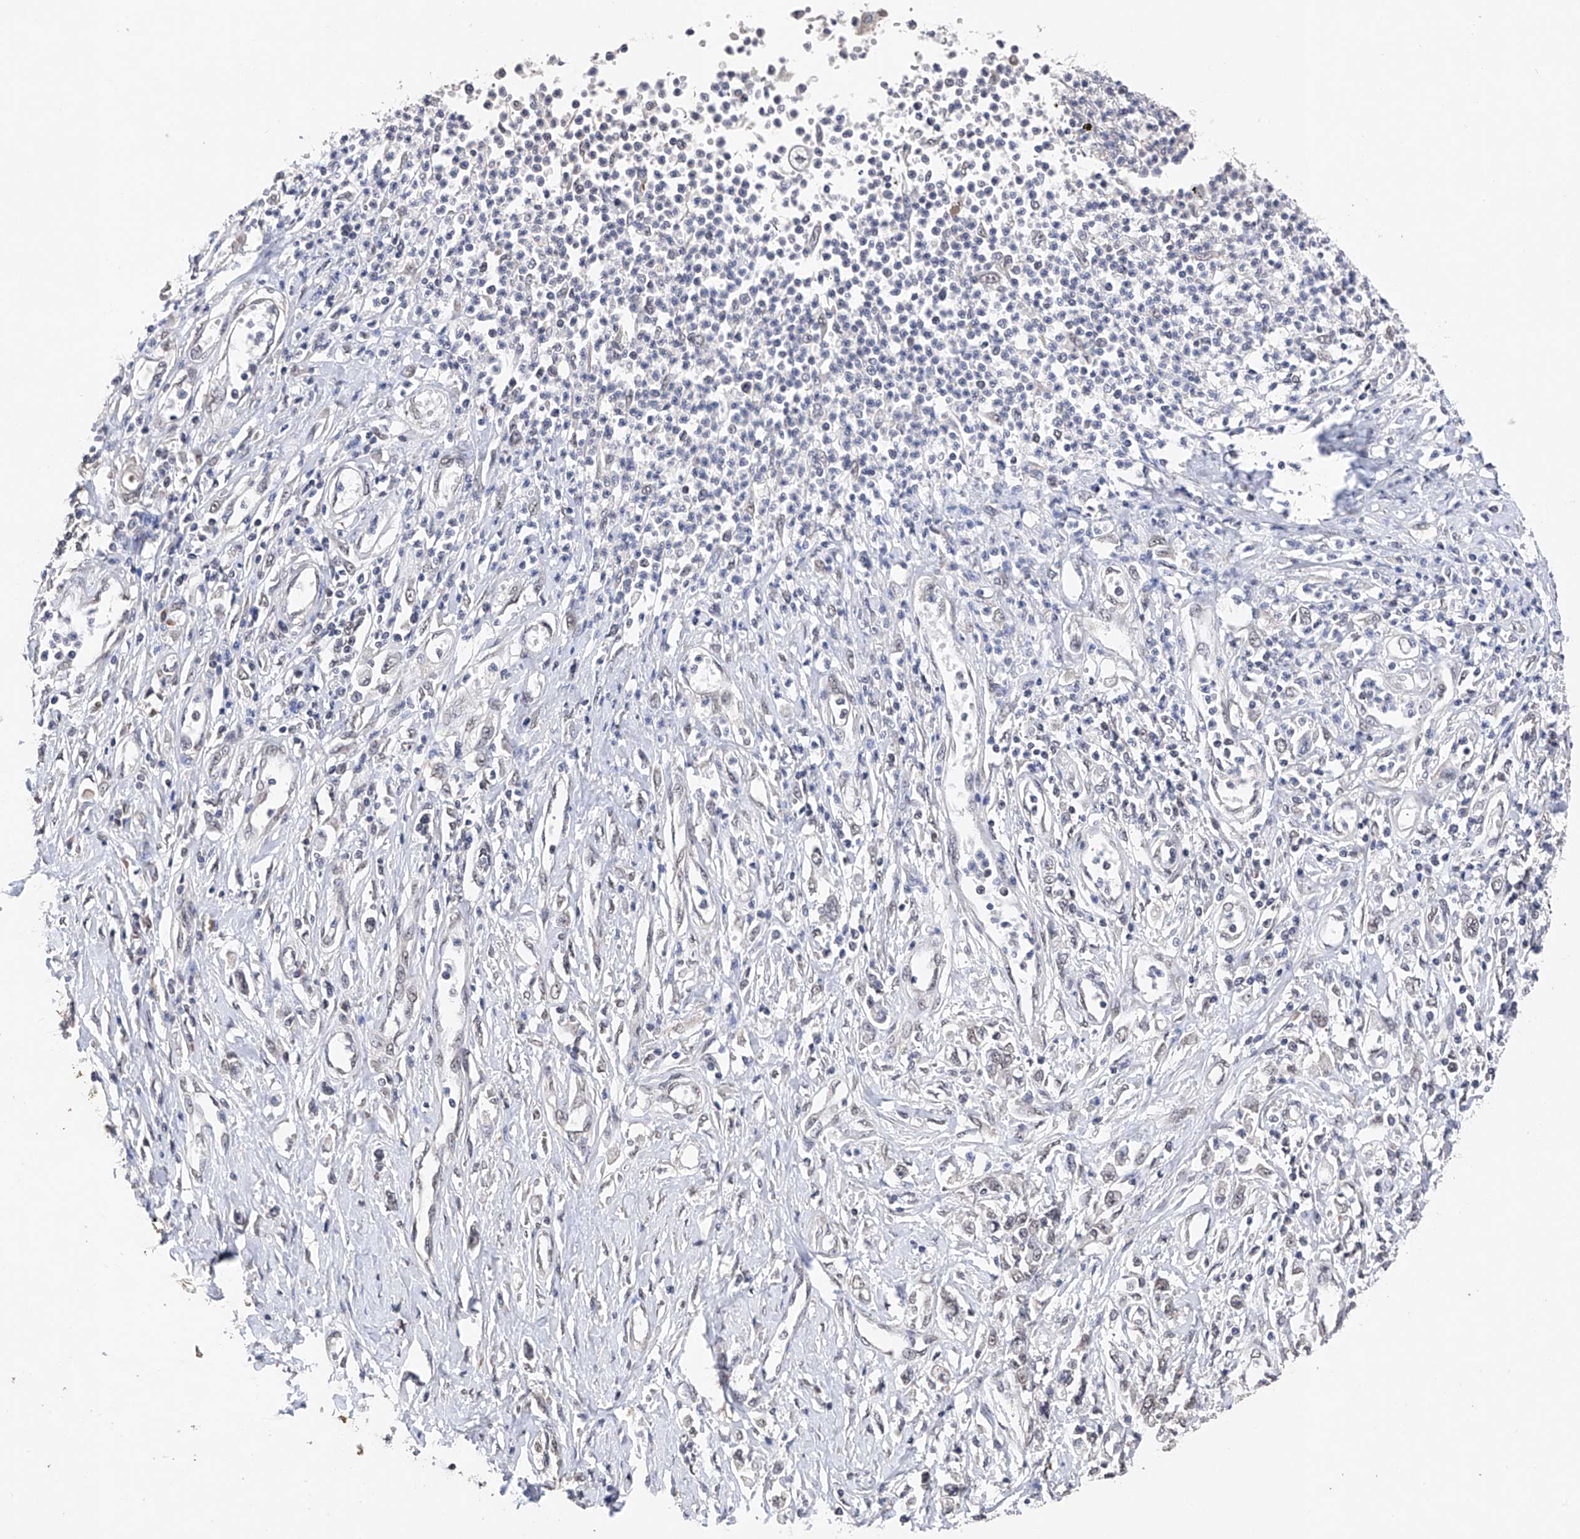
{"staining": {"intensity": "negative", "quantity": "none", "location": "none"}, "tissue": "stomach cancer", "cell_type": "Tumor cells", "image_type": "cancer", "snomed": [{"axis": "morphology", "description": "Adenocarcinoma, NOS"}, {"axis": "topography", "description": "Stomach"}], "caption": "Tumor cells are negative for protein expression in human stomach adenocarcinoma.", "gene": "DMAP1", "patient": {"sex": "female", "age": 76}}